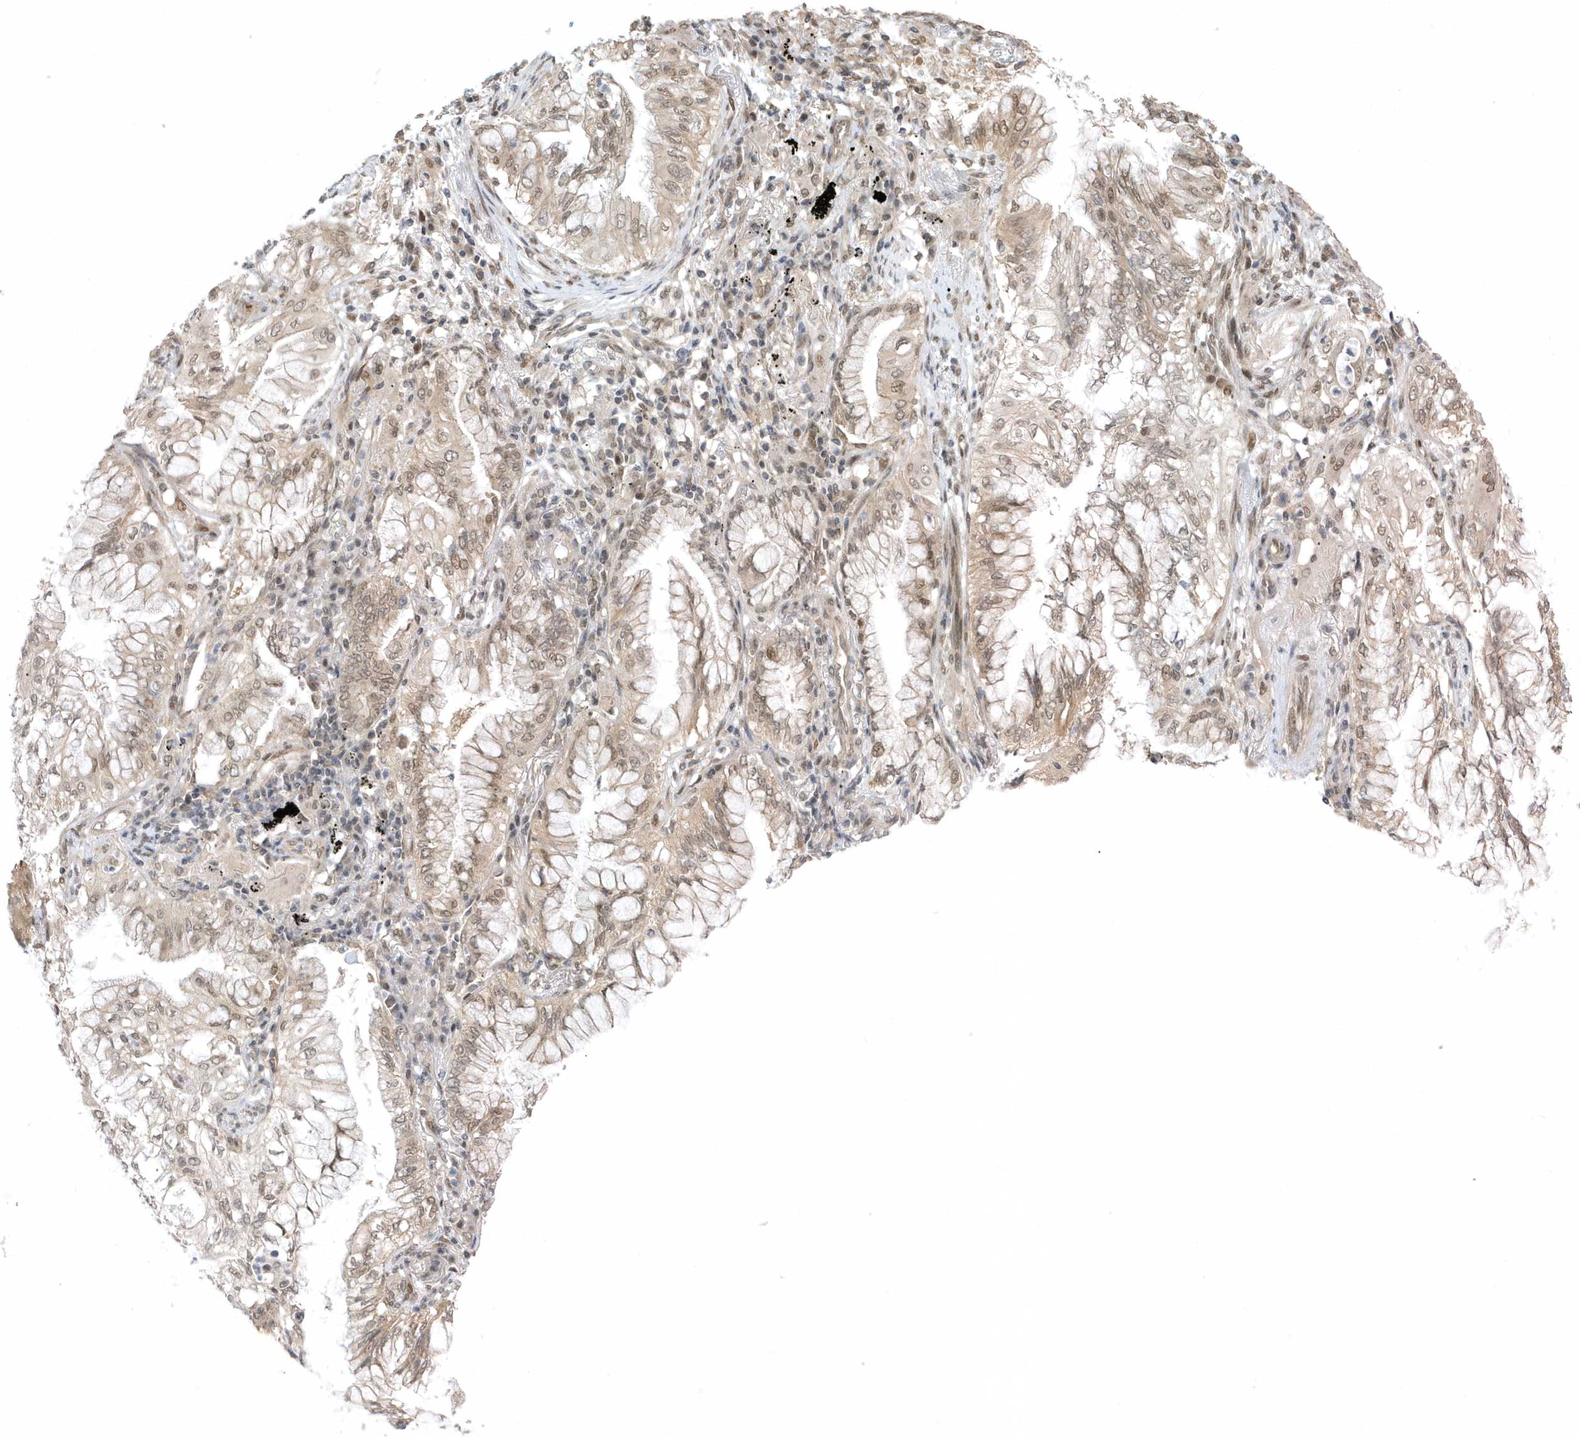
{"staining": {"intensity": "weak", "quantity": ">75%", "location": "cytoplasmic/membranous,nuclear"}, "tissue": "lung cancer", "cell_type": "Tumor cells", "image_type": "cancer", "snomed": [{"axis": "morphology", "description": "Adenocarcinoma, NOS"}, {"axis": "topography", "description": "Lung"}], "caption": "High-power microscopy captured an immunohistochemistry histopathology image of lung cancer (adenocarcinoma), revealing weak cytoplasmic/membranous and nuclear expression in approximately >75% of tumor cells.", "gene": "USP53", "patient": {"sex": "female", "age": 70}}